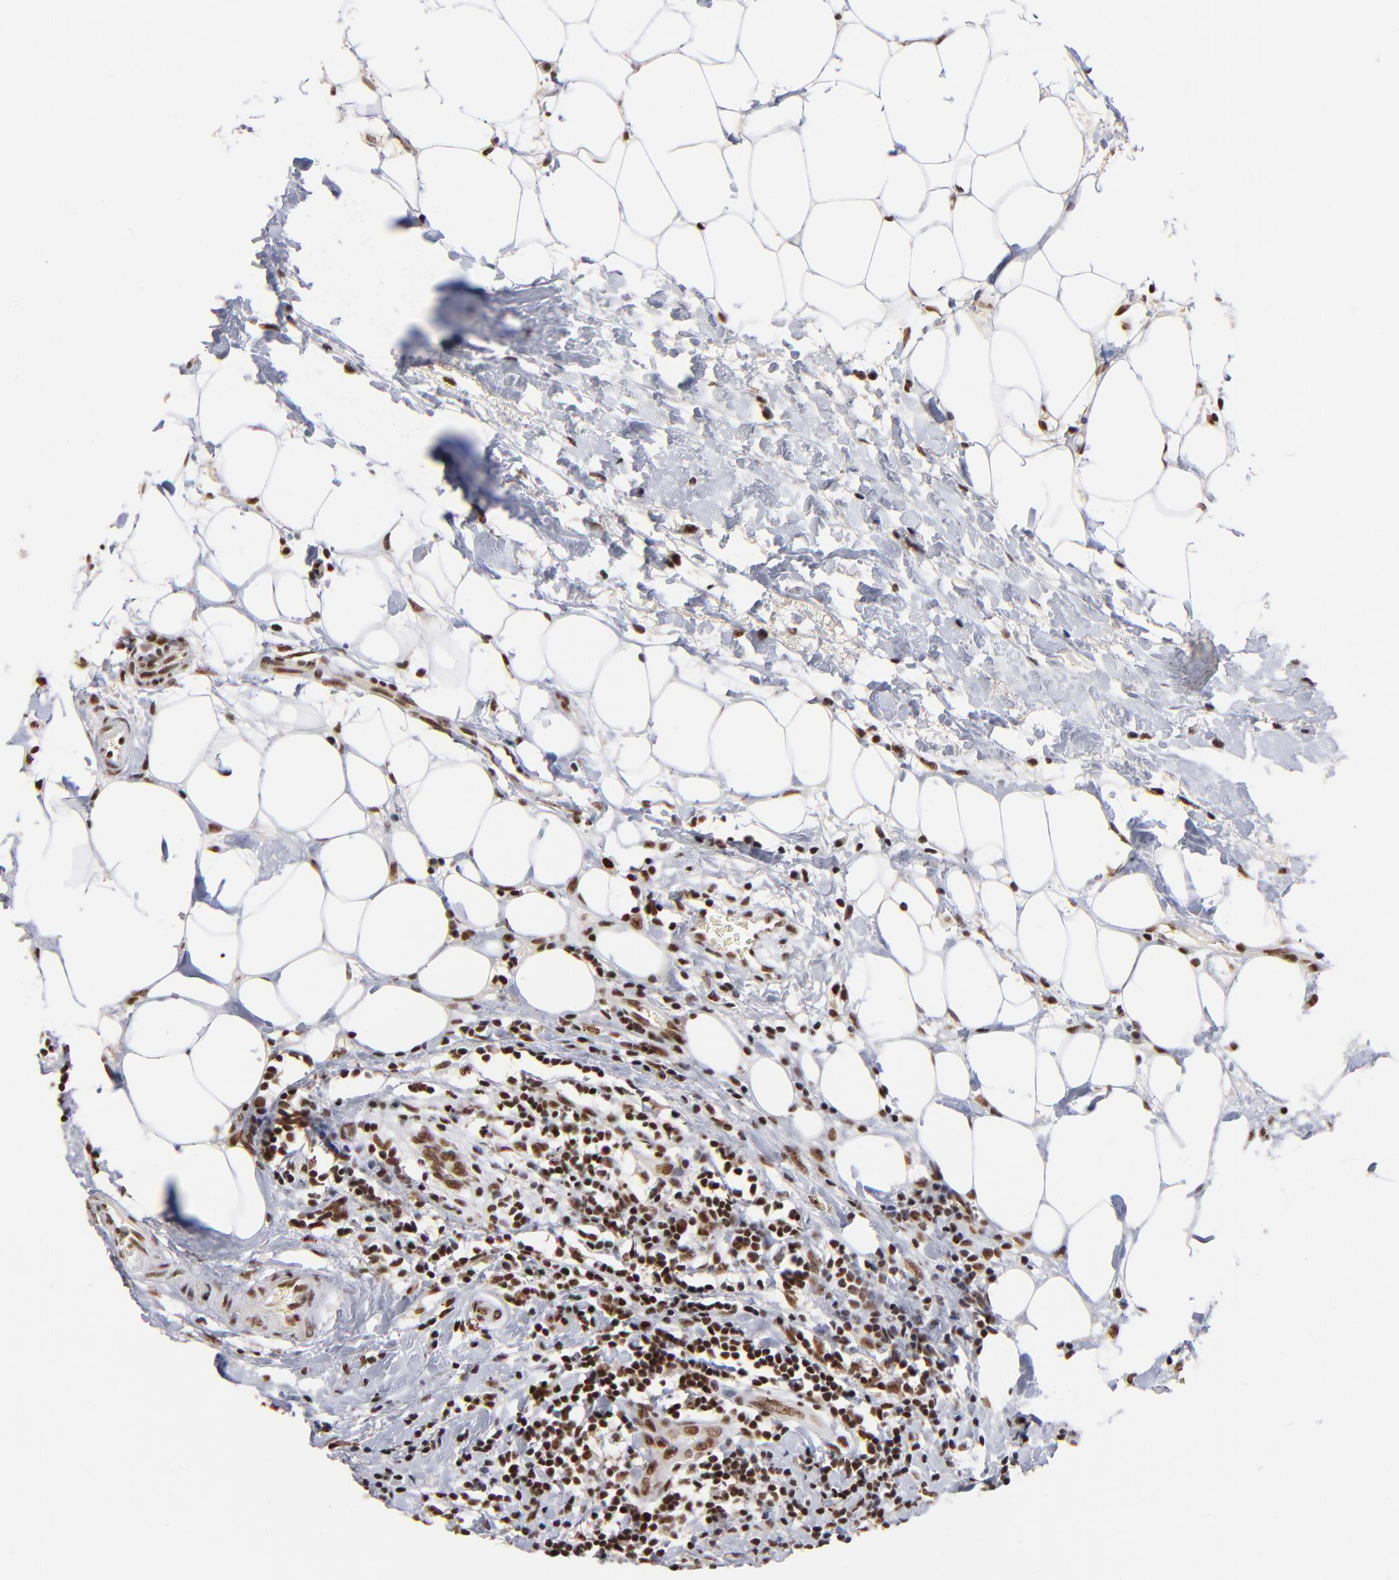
{"staining": {"intensity": "moderate", "quantity": ">75%", "location": "nuclear"}, "tissue": "breast cancer", "cell_type": "Tumor cells", "image_type": "cancer", "snomed": [{"axis": "morphology", "description": "Duct carcinoma"}, {"axis": "topography", "description": "Breast"}], "caption": "Immunohistochemistry image of neoplastic tissue: breast invasive ductal carcinoma stained using IHC exhibits medium levels of moderate protein expression localized specifically in the nuclear of tumor cells, appearing as a nuclear brown color.", "gene": "ZNF146", "patient": {"sex": "female", "age": 54}}